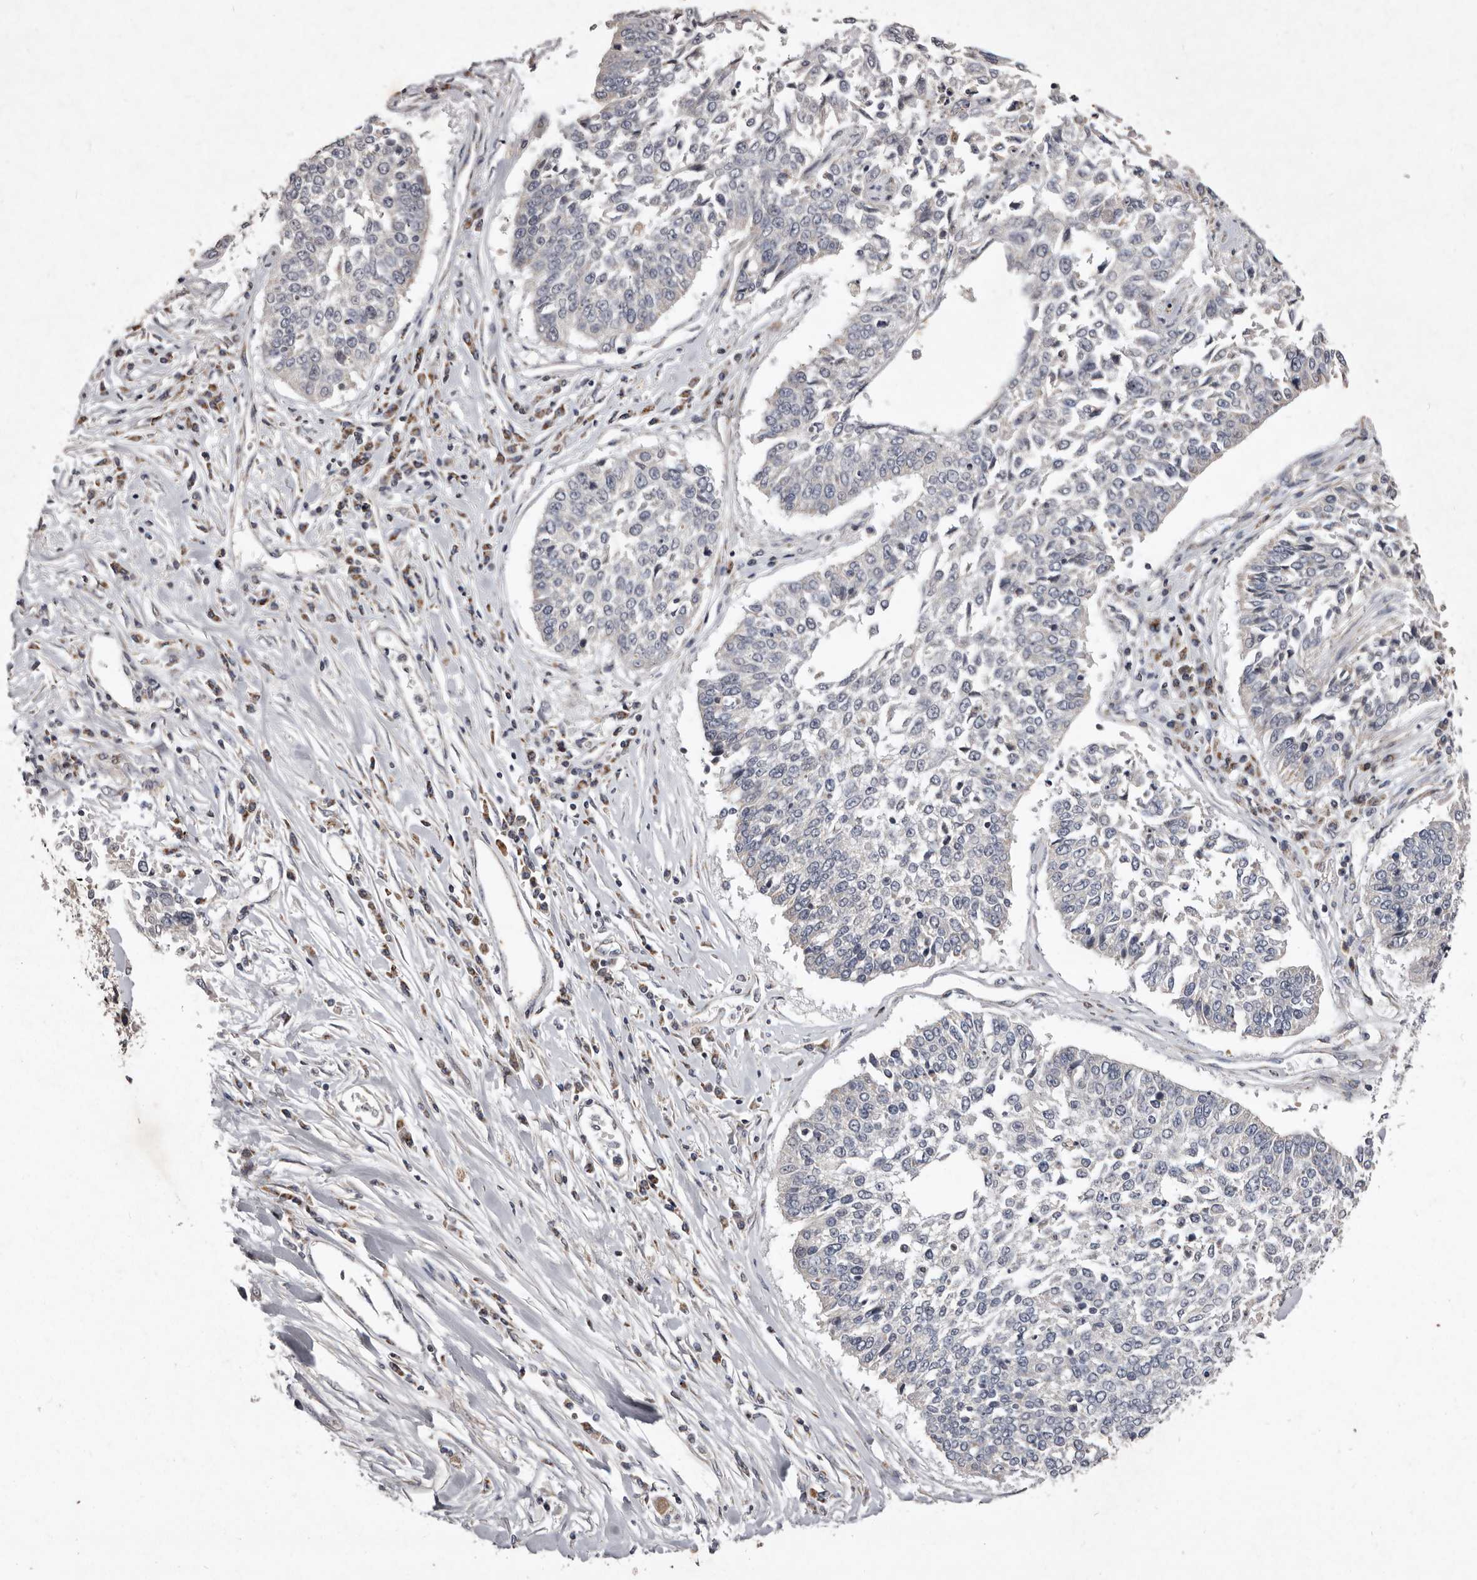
{"staining": {"intensity": "negative", "quantity": "none", "location": "none"}, "tissue": "lung cancer", "cell_type": "Tumor cells", "image_type": "cancer", "snomed": [{"axis": "morphology", "description": "Normal tissue, NOS"}, {"axis": "morphology", "description": "Squamous cell carcinoma, NOS"}, {"axis": "topography", "description": "Cartilage tissue"}, {"axis": "topography", "description": "Lung"}, {"axis": "topography", "description": "Peripheral nerve tissue"}], "caption": "Photomicrograph shows no protein positivity in tumor cells of lung cancer tissue.", "gene": "CXCL14", "patient": {"sex": "female", "age": 49}}